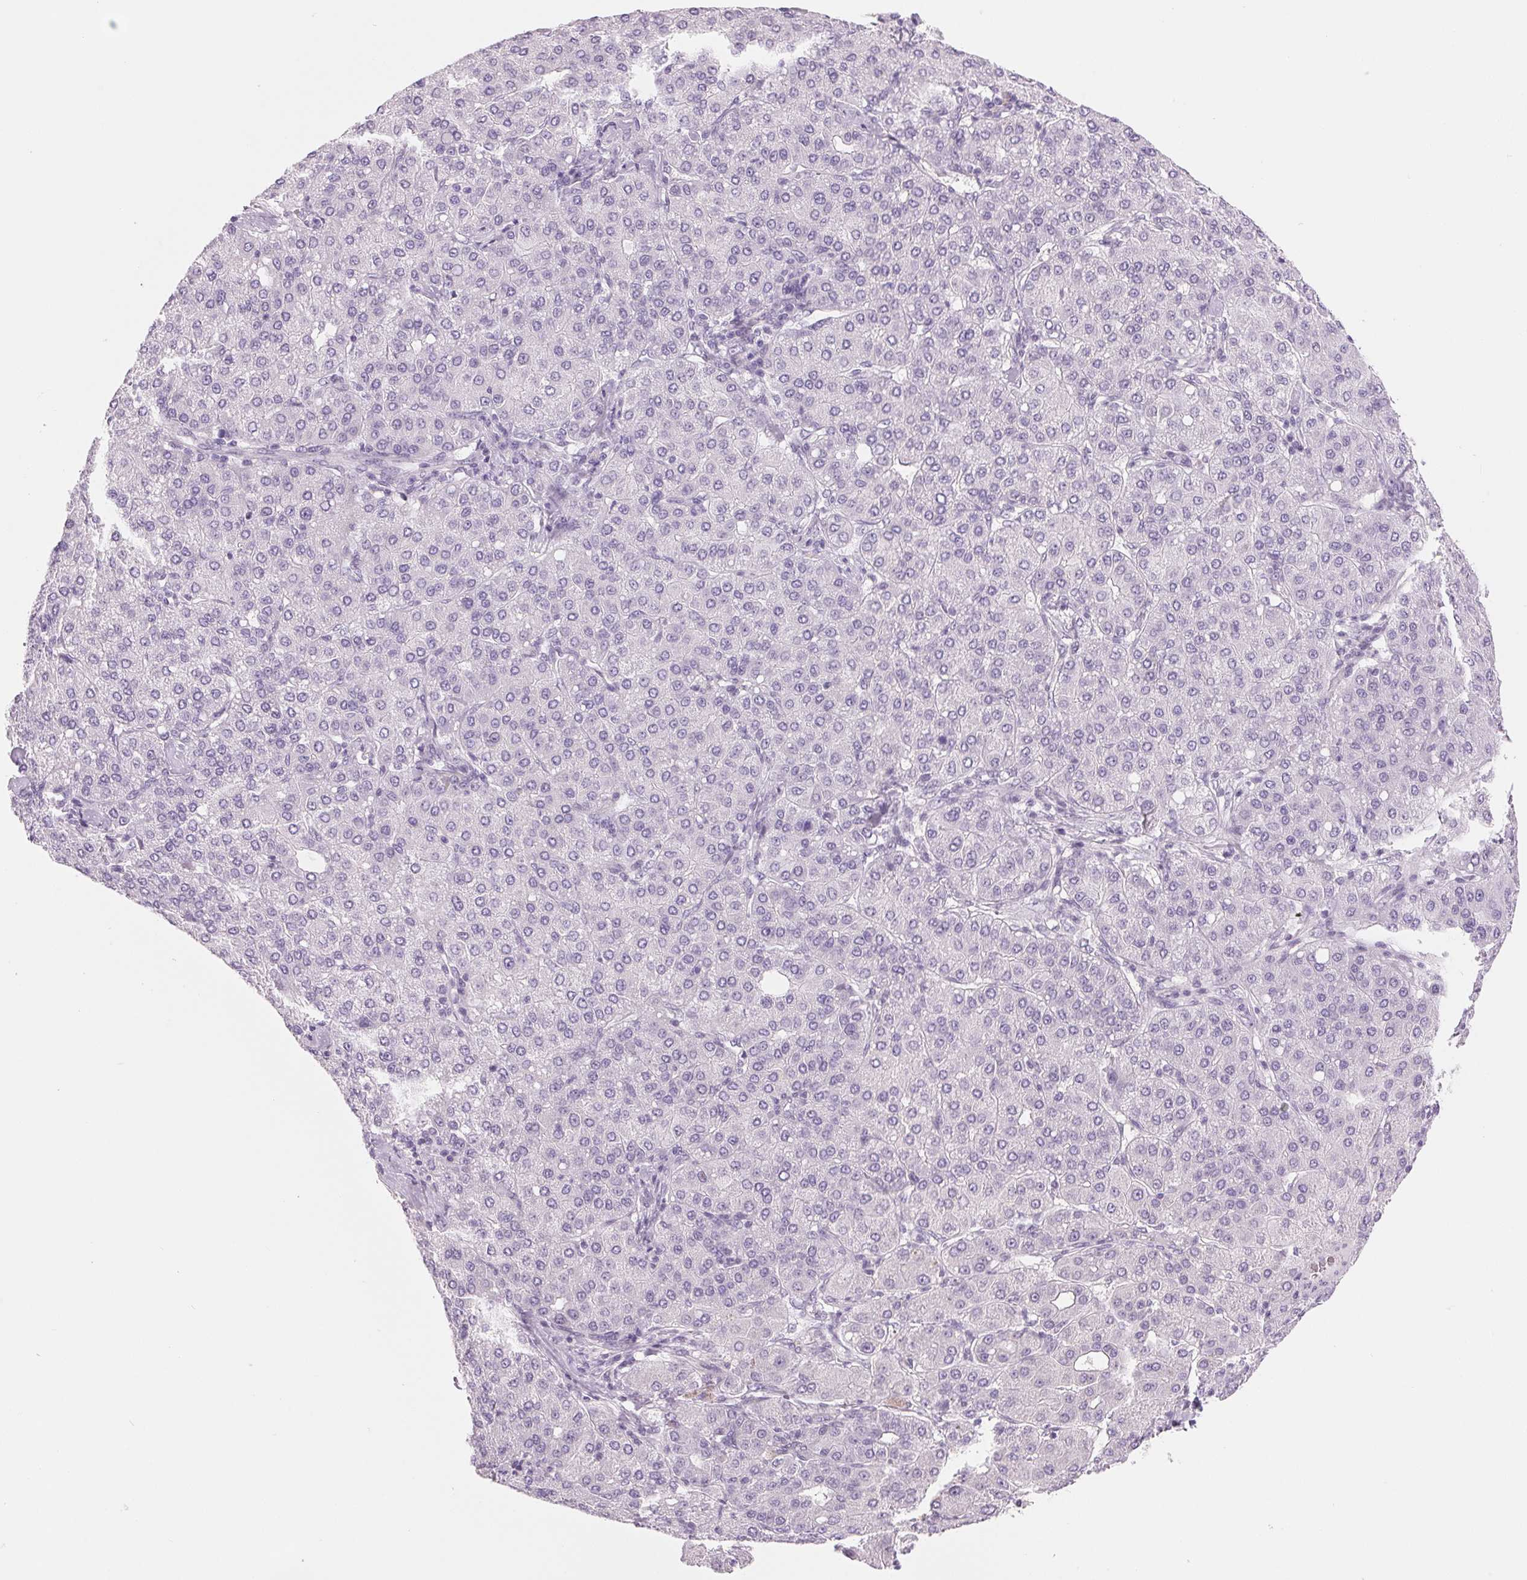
{"staining": {"intensity": "negative", "quantity": "none", "location": "none"}, "tissue": "liver cancer", "cell_type": "Tumor cells", "image_type": "cancer", "snomed": [{"axis": "morphology", "description": "Carcinoma, Hepatocellular, NOS"}, {"axis": "topography", "description": "Liver"}], "caption": "A high-resolution histopathology image shows immunohistochemistry staining of hepatocellular carcinoma (liver), which reveals no significant staining in tumor cells. The staining is performed using DAB brown chromogen with nuclei counter-stained in using hematoxylin.", "gene": "CCDC168", "patient": {"sex": "male", "age": 65}}